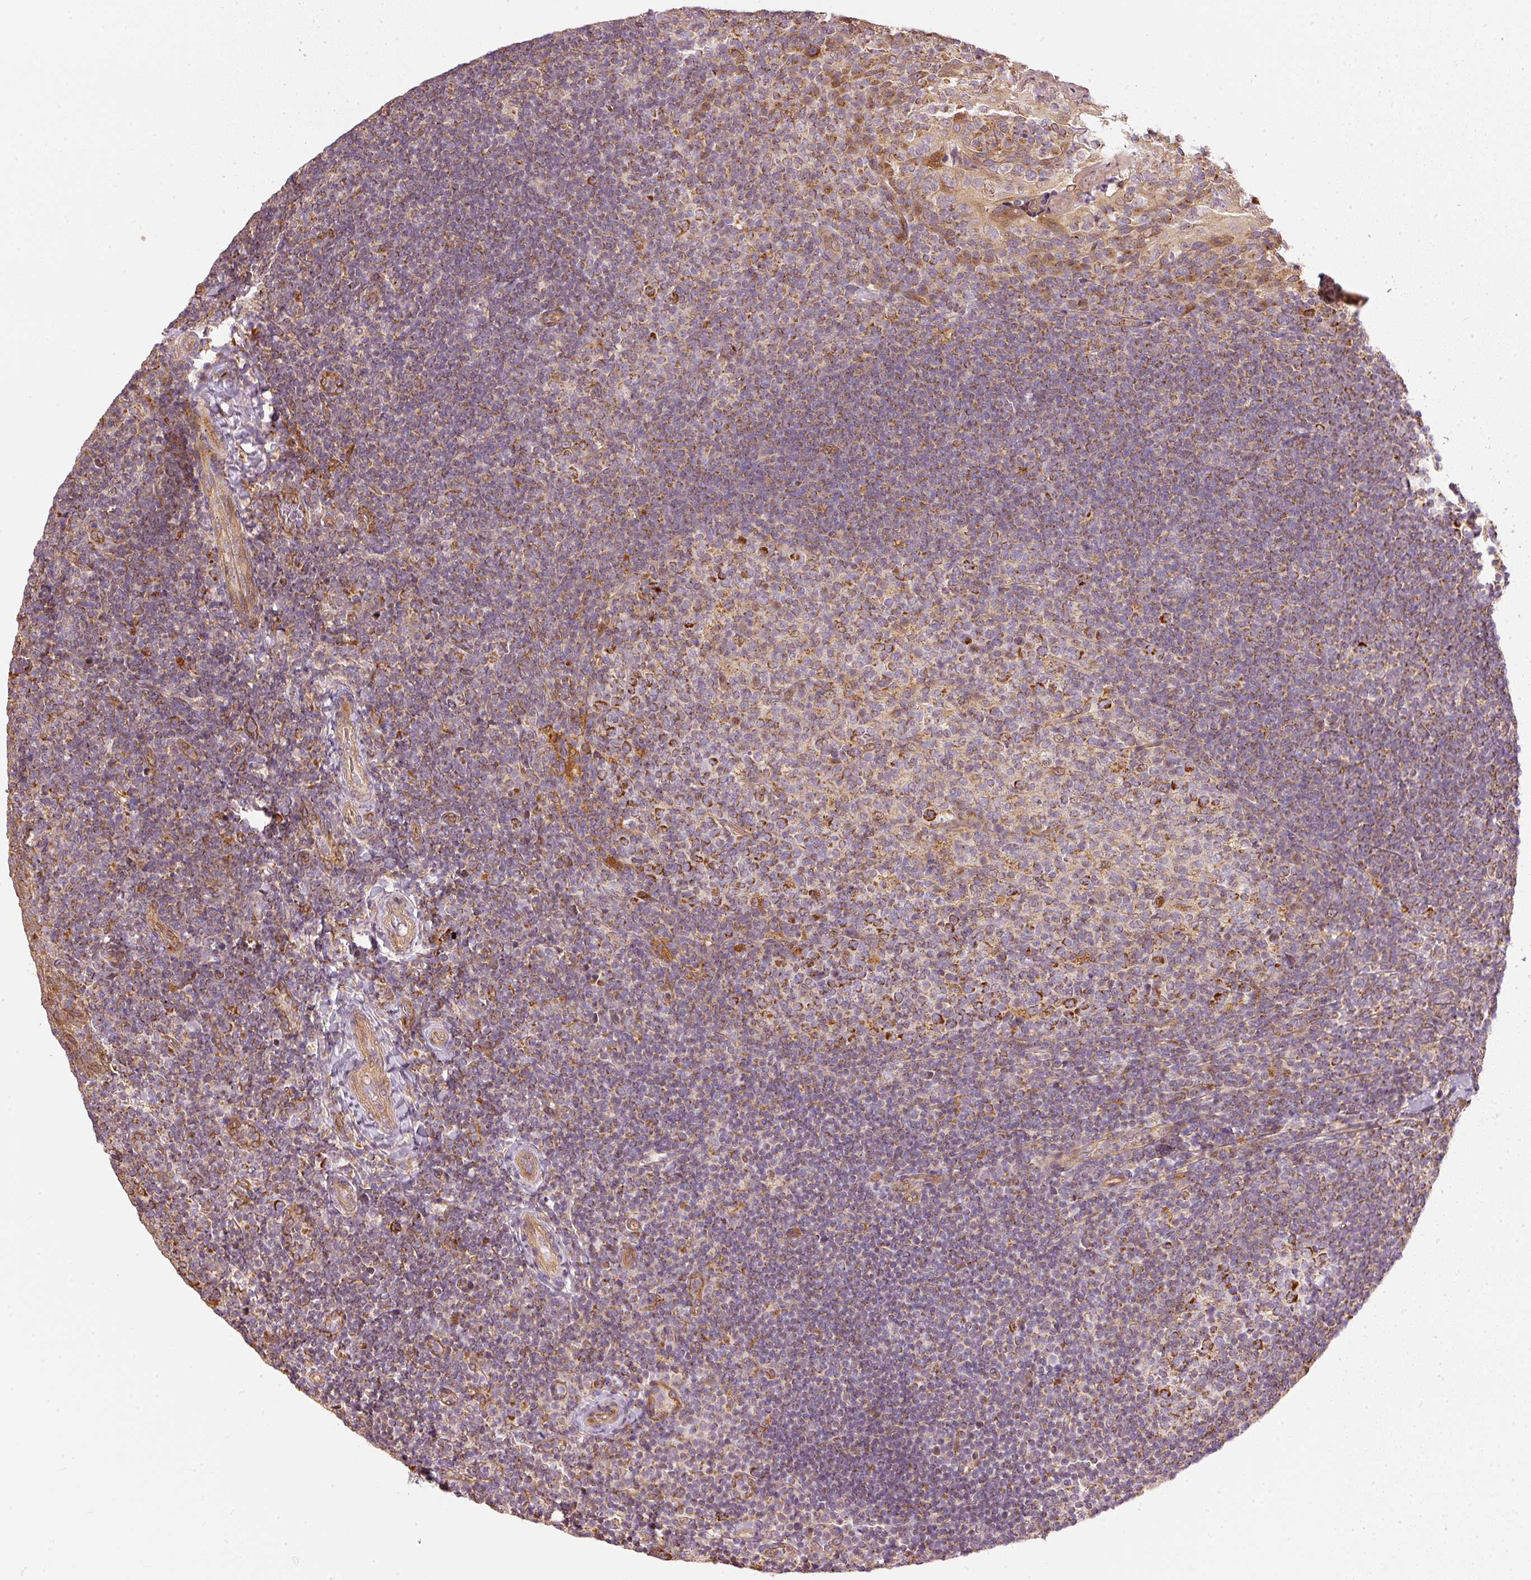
{"staining": {"intensity": "moderate", "quantity": "25%-75%", "location": "cytoplasmic/membranous"}, "tissue": "tonsil", "cell_type": "Germinal center cells", "image_type": "normal", "snomed": [{"axis": "morphology", "description": "Normal tissue, NOS"}, {"axis": "topography", "description": "Tonsil"}], "caption": "A brown stain highlights moderate cytoplasmic/membranous staining of a protein in germinal center cells of normal human tonsil.", "gene": "MTHFD1L", "patient": {"sex": "female", "age": 10}}